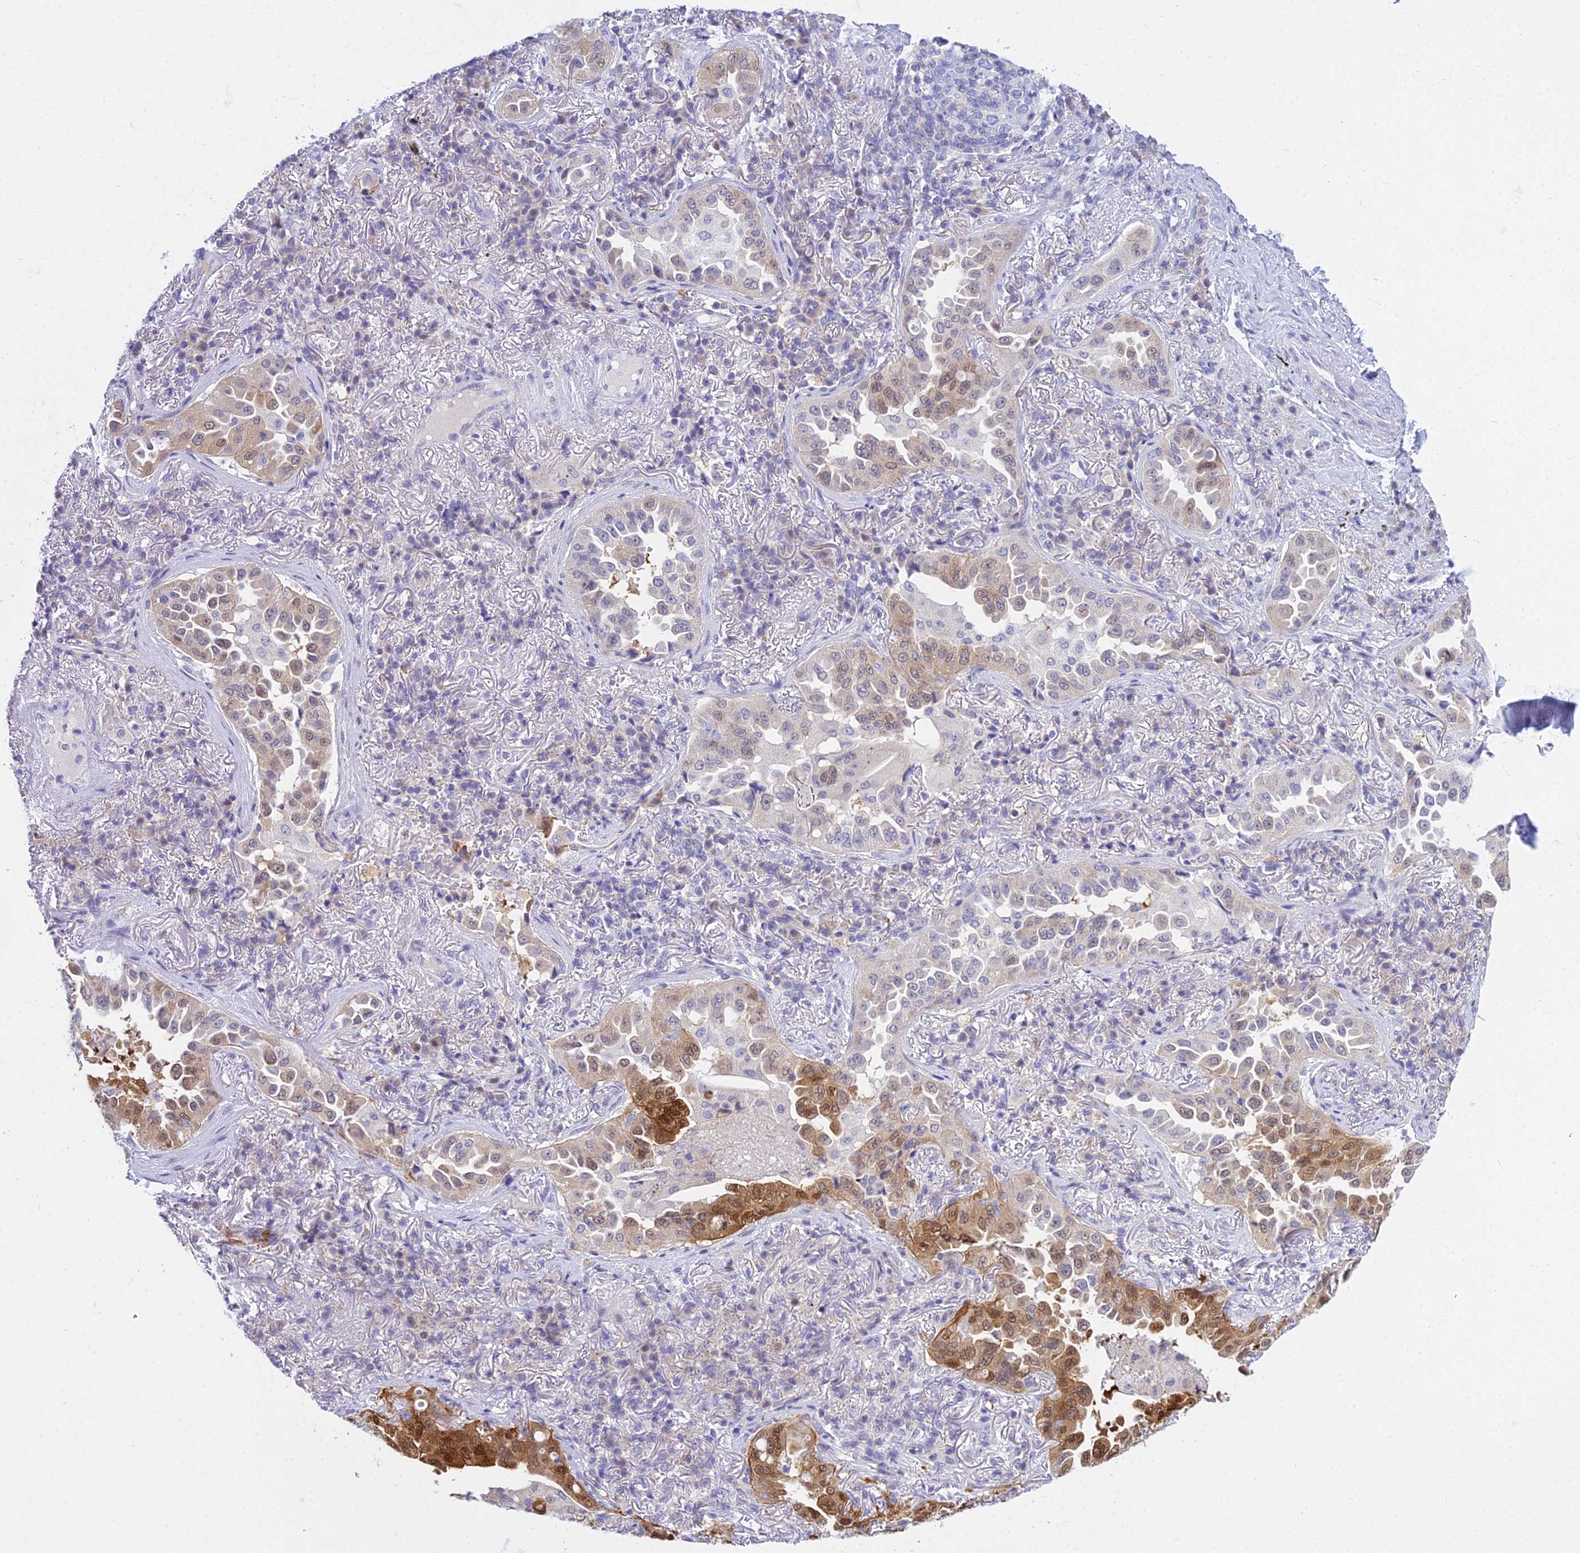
{"staining": {"intensity": "strong", "quantity": "<25%", "location": "cytoplasmic/membranous,nuclear"}, "tissue": "lung cancer", "cell_type": "Tumor cells", "image_type": "cancer", "snomed": [{"axis": "morphology", "description": "Adenocarcinoma, NOS"}, {"axis": "topography", "description": "Lung"}], "caption": "Immunohistochemical staining of human lung cancer (adenocarcinoma) shows strong cytoplasmic/membranous and nuclear protein staining in about <25% of tumor cells.", "gene": "ZMIZ1", "patient": {"sex": "female", "age": 69}}